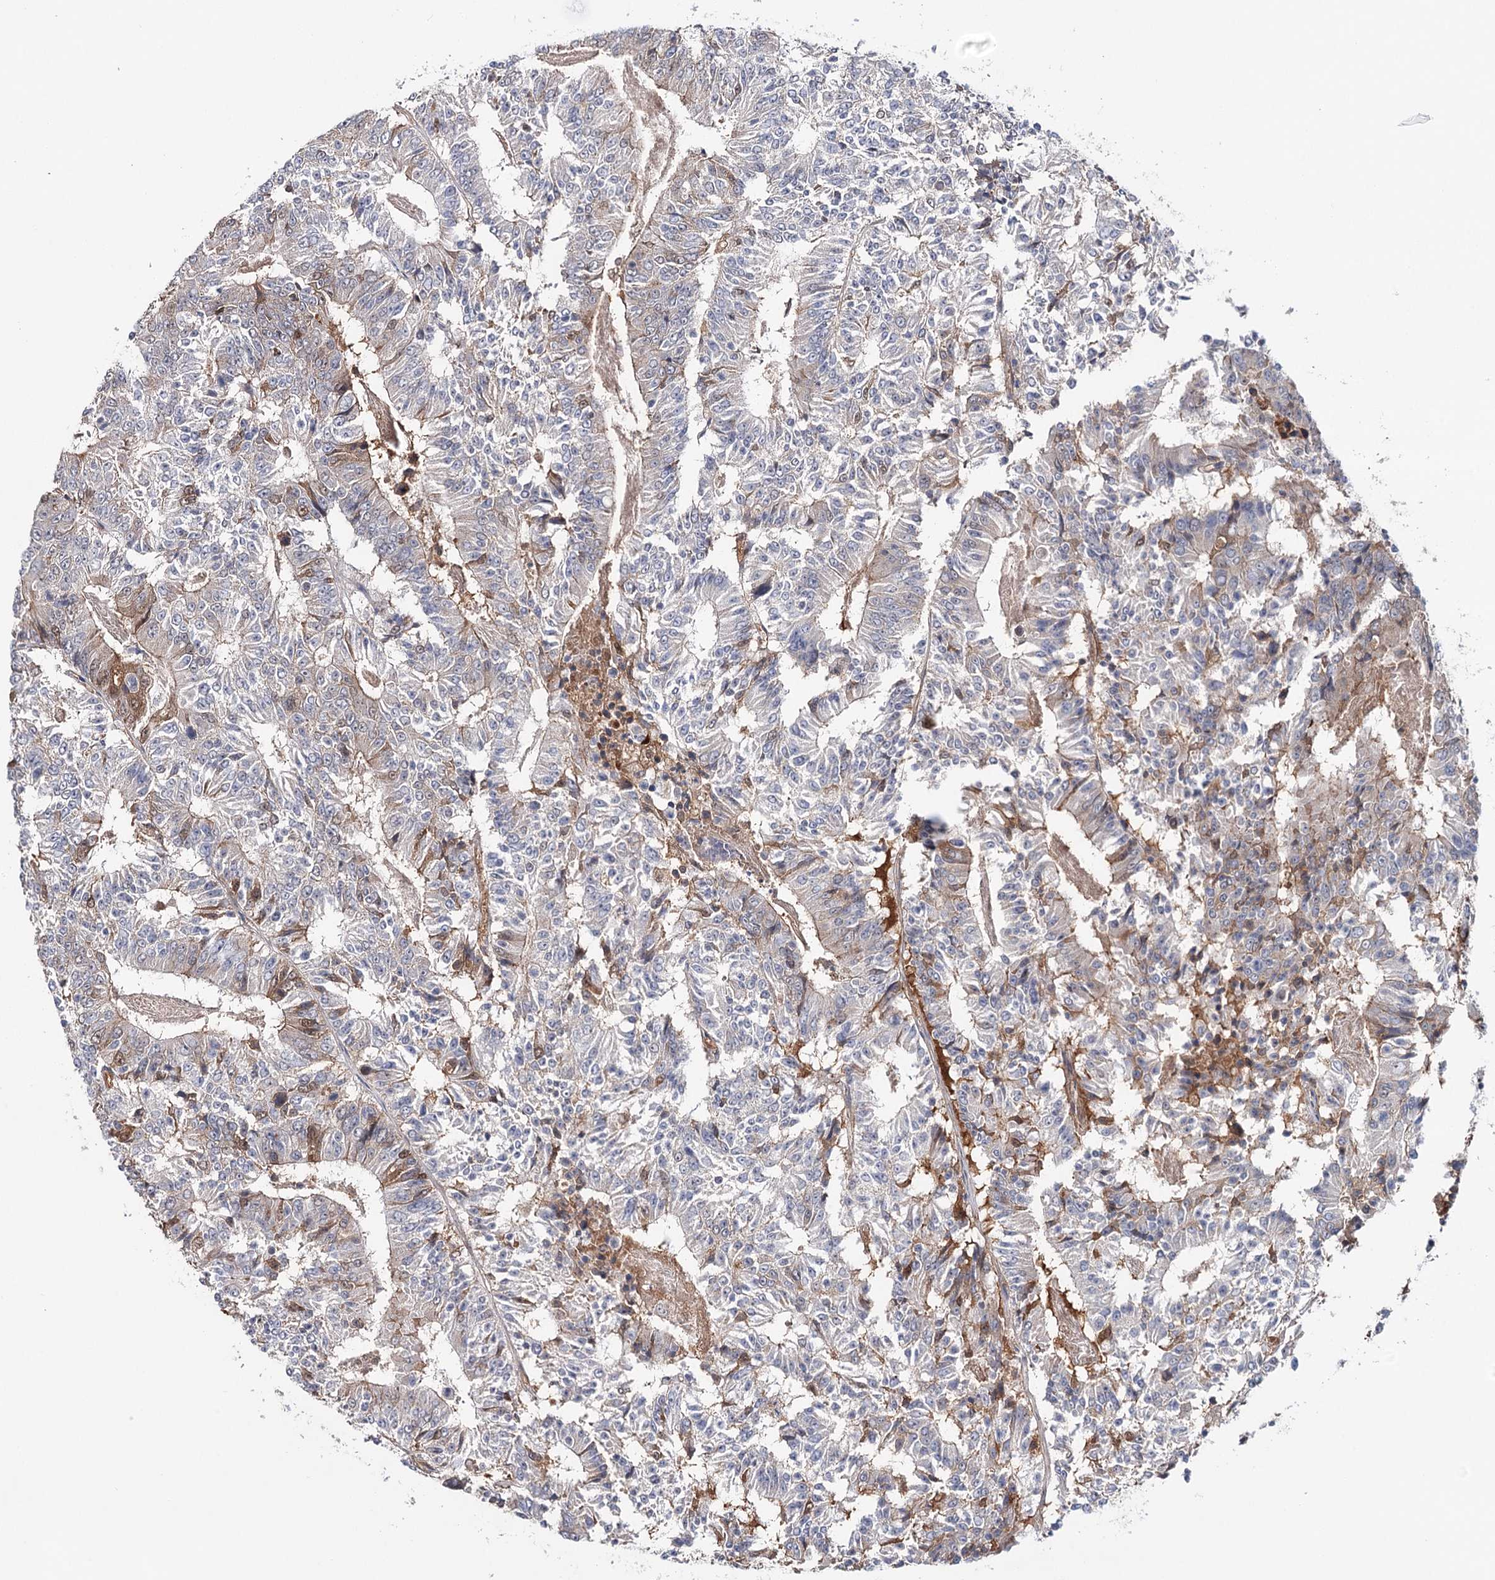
{"staining": {"intensity": "weak", "quantity": "25%-75%", "location": "cytoplasmic/membranous"}, "tissue": "colorectal cancer", "cell_type": "Tumor cells", "image_type": "cancer", "snomed": [{"axis": "morphology", "description": "Adenocarcinoma, NOS"}, {"axis": "topography", "description": "Colon"}], "caption": "Immunohistochemical staining of human colorectal cancer (adenocarcinoma) displays weak cytoplasmic/membranous protein expression in about 25%-75% of tumor cells.", "gene": "PKP4", "patient": {"sex": "male", "age": 83}}